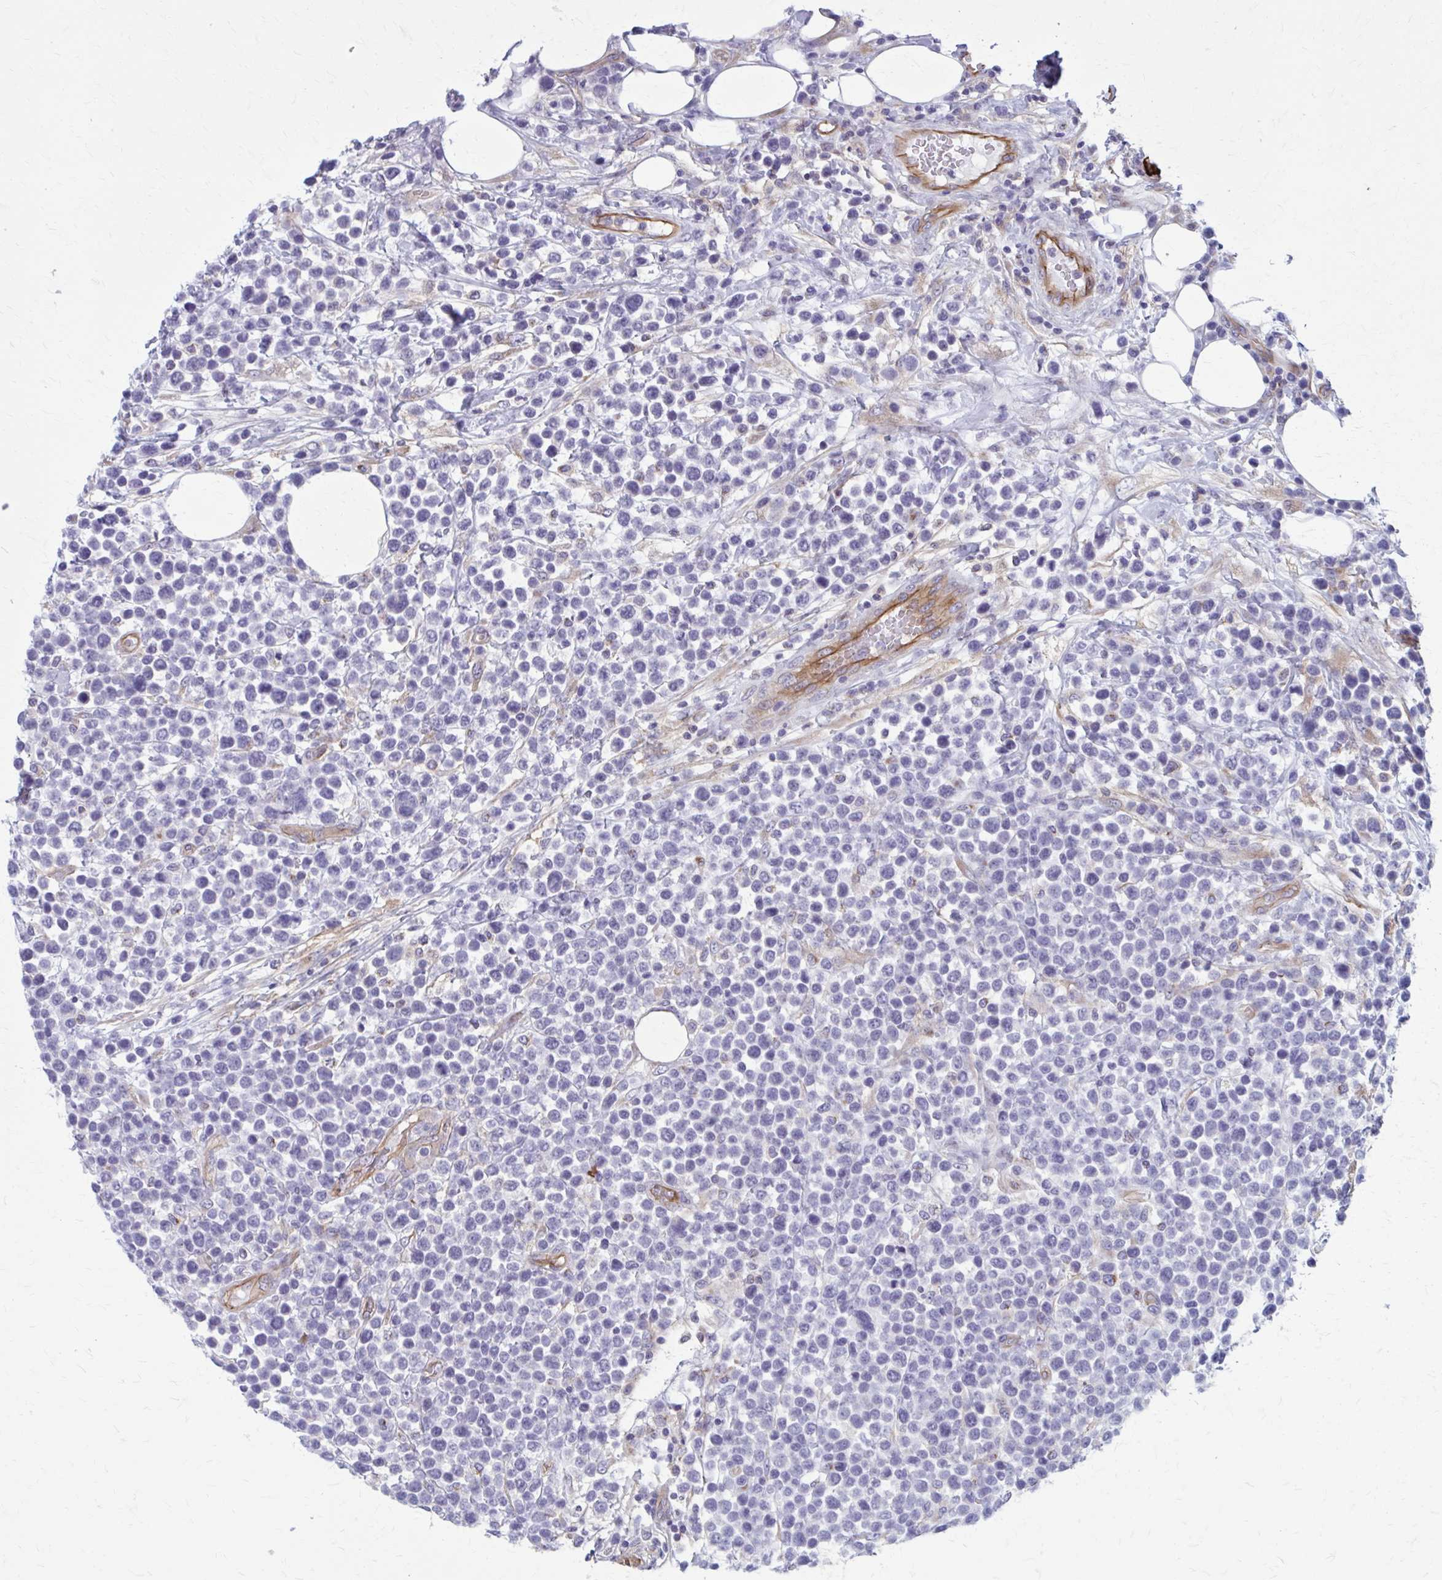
{"staining": {"intensity": "negative", "quantity": "none", "location": "none"}, "tissue": "lymphoma", "cell_type": "Tumor cells", "image_type": "cancer", "snomed": [{"axis": "morphology", "description": "Malignant lymphoma, non-Hodgkin's type, Low grade"}, {"axis": "topography", "description": "Lymph node"}], "caption": "Tumor cells show no significant staining in lymphoma.", "gene": "ZDHHC7", "patient": {"sex": "male", "age": 60}}